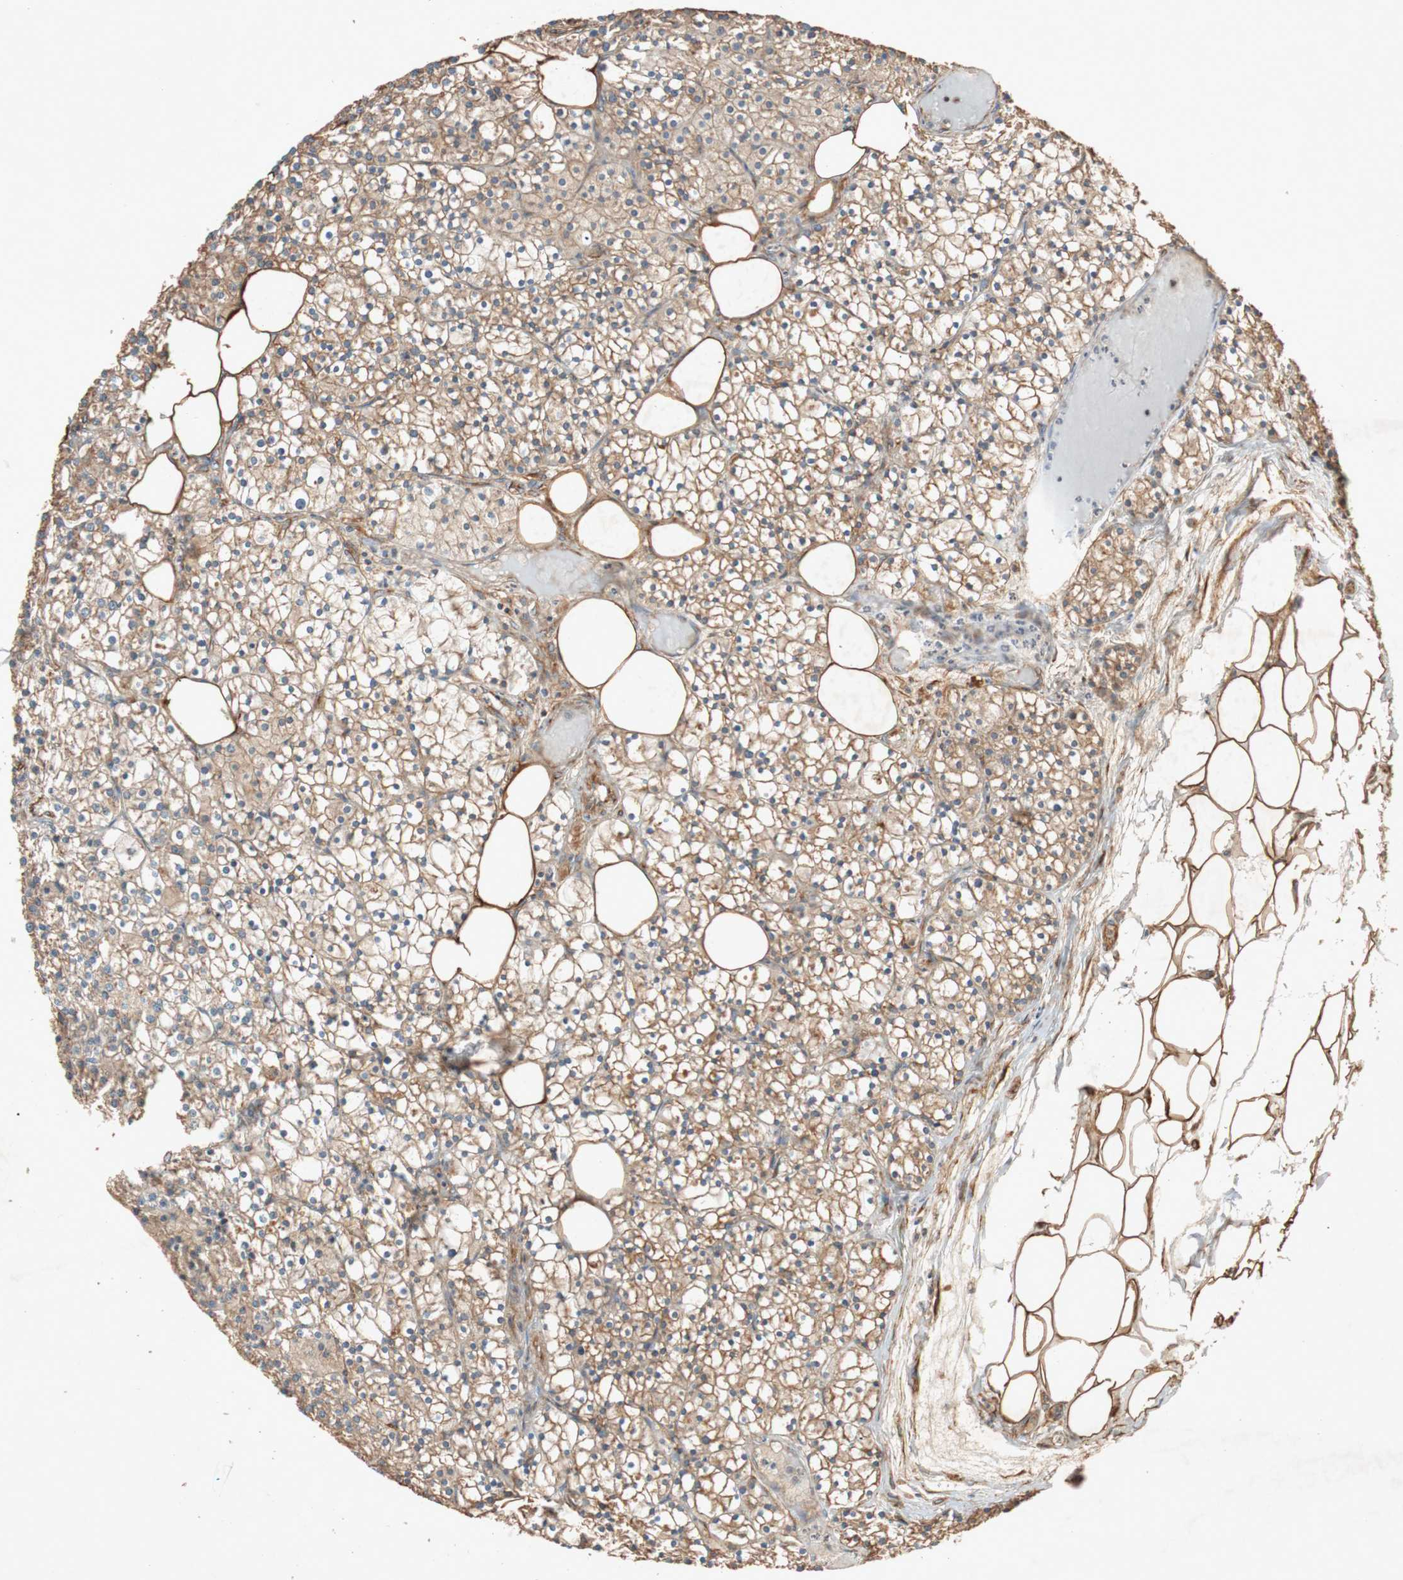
{"staining": {"intensity": "moderate", "quantity": ">75%", "location": "cytoplasmic/membranous"}, "tissue": "parathyroid gland", "cell_type": "Glandular cells", "image_type": "normal", "snomed": [{"axis": "morphology", "description": "Normal tissue, NOS"}, {"axis": "topography", "description": "Parathyroid gland"}], "caption": "Moderate cytoplasmic/membranous staining for a protein is present in approximately >75% of glandular cells of benign parathyroid gland using immunohistochemistry (IHC).", "gene": "TUBB", "patient": {"sex": "female", "age": 63}}